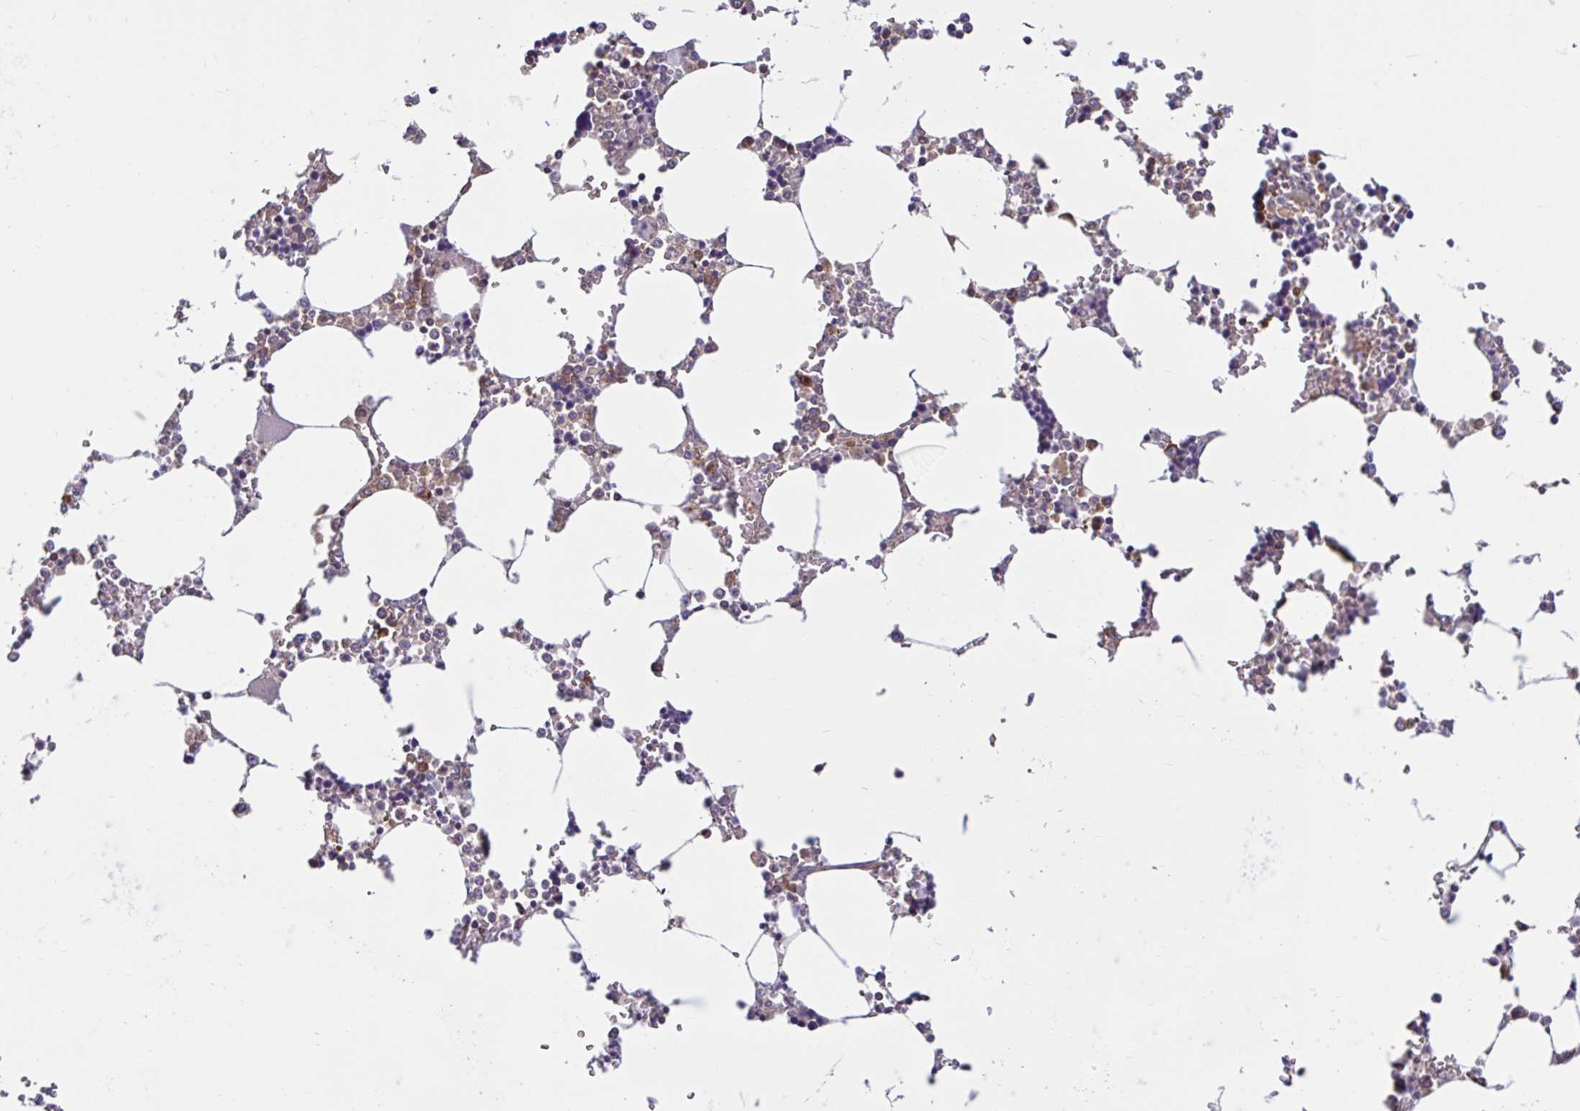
{"staining": {"intensity": "moderate", "quantity": "<25%", "location": "cytoplasmic/membranous"}, "tissue": "bone marrow", "cell_type": "Hematopoietic cells", "image_type": "normal", "snomed": [{"axis": "morphology", "description": "Normal tissue, NOS"}, {"axis": "topography", "description": "Bone marrow"}], "caption": "Immunohistochemistry (IHC) of benign bone marrow demonstrates low levels of moderate cytoplasmic/membranous positivity in about <25% of hematopoietic cells.", "gene": "LARS1", "patient": {"sex": "male", "age": 64}}